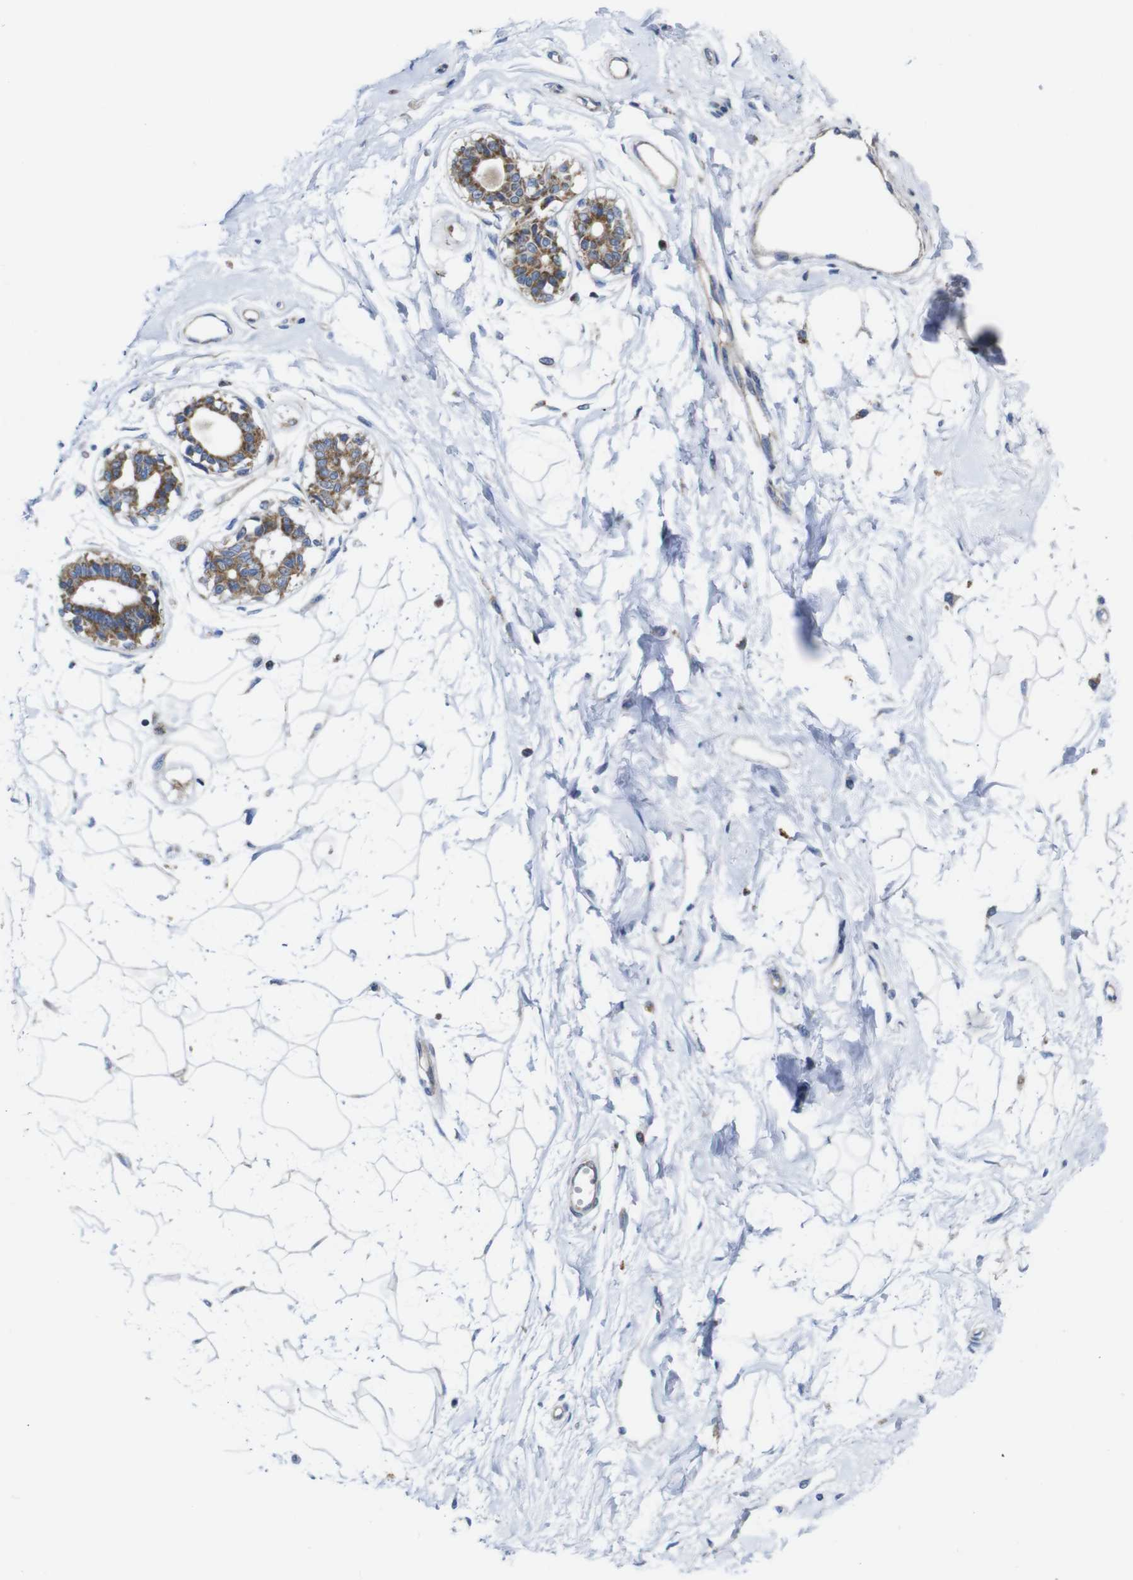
{"staining": {"intensity": "negative", "quantity": "none", "location": "none"}, "tissue": "breast", "cell_type": "Adipocytes", "image_type": "normal", "snomed": [{"axis": "morphology", "description": "Normal tissue, NOS"}, {"axis": "topography", "description": "Breast"}], "caption": "The immunohistochemistry micrograph has no significant expression in adipocytes of breast. (Immunohistochemistry (ihc), brightfield microscopy, high magnification).", "gene": "PDCD1LG2", "patient": {"sex": "female", "age": 45}}